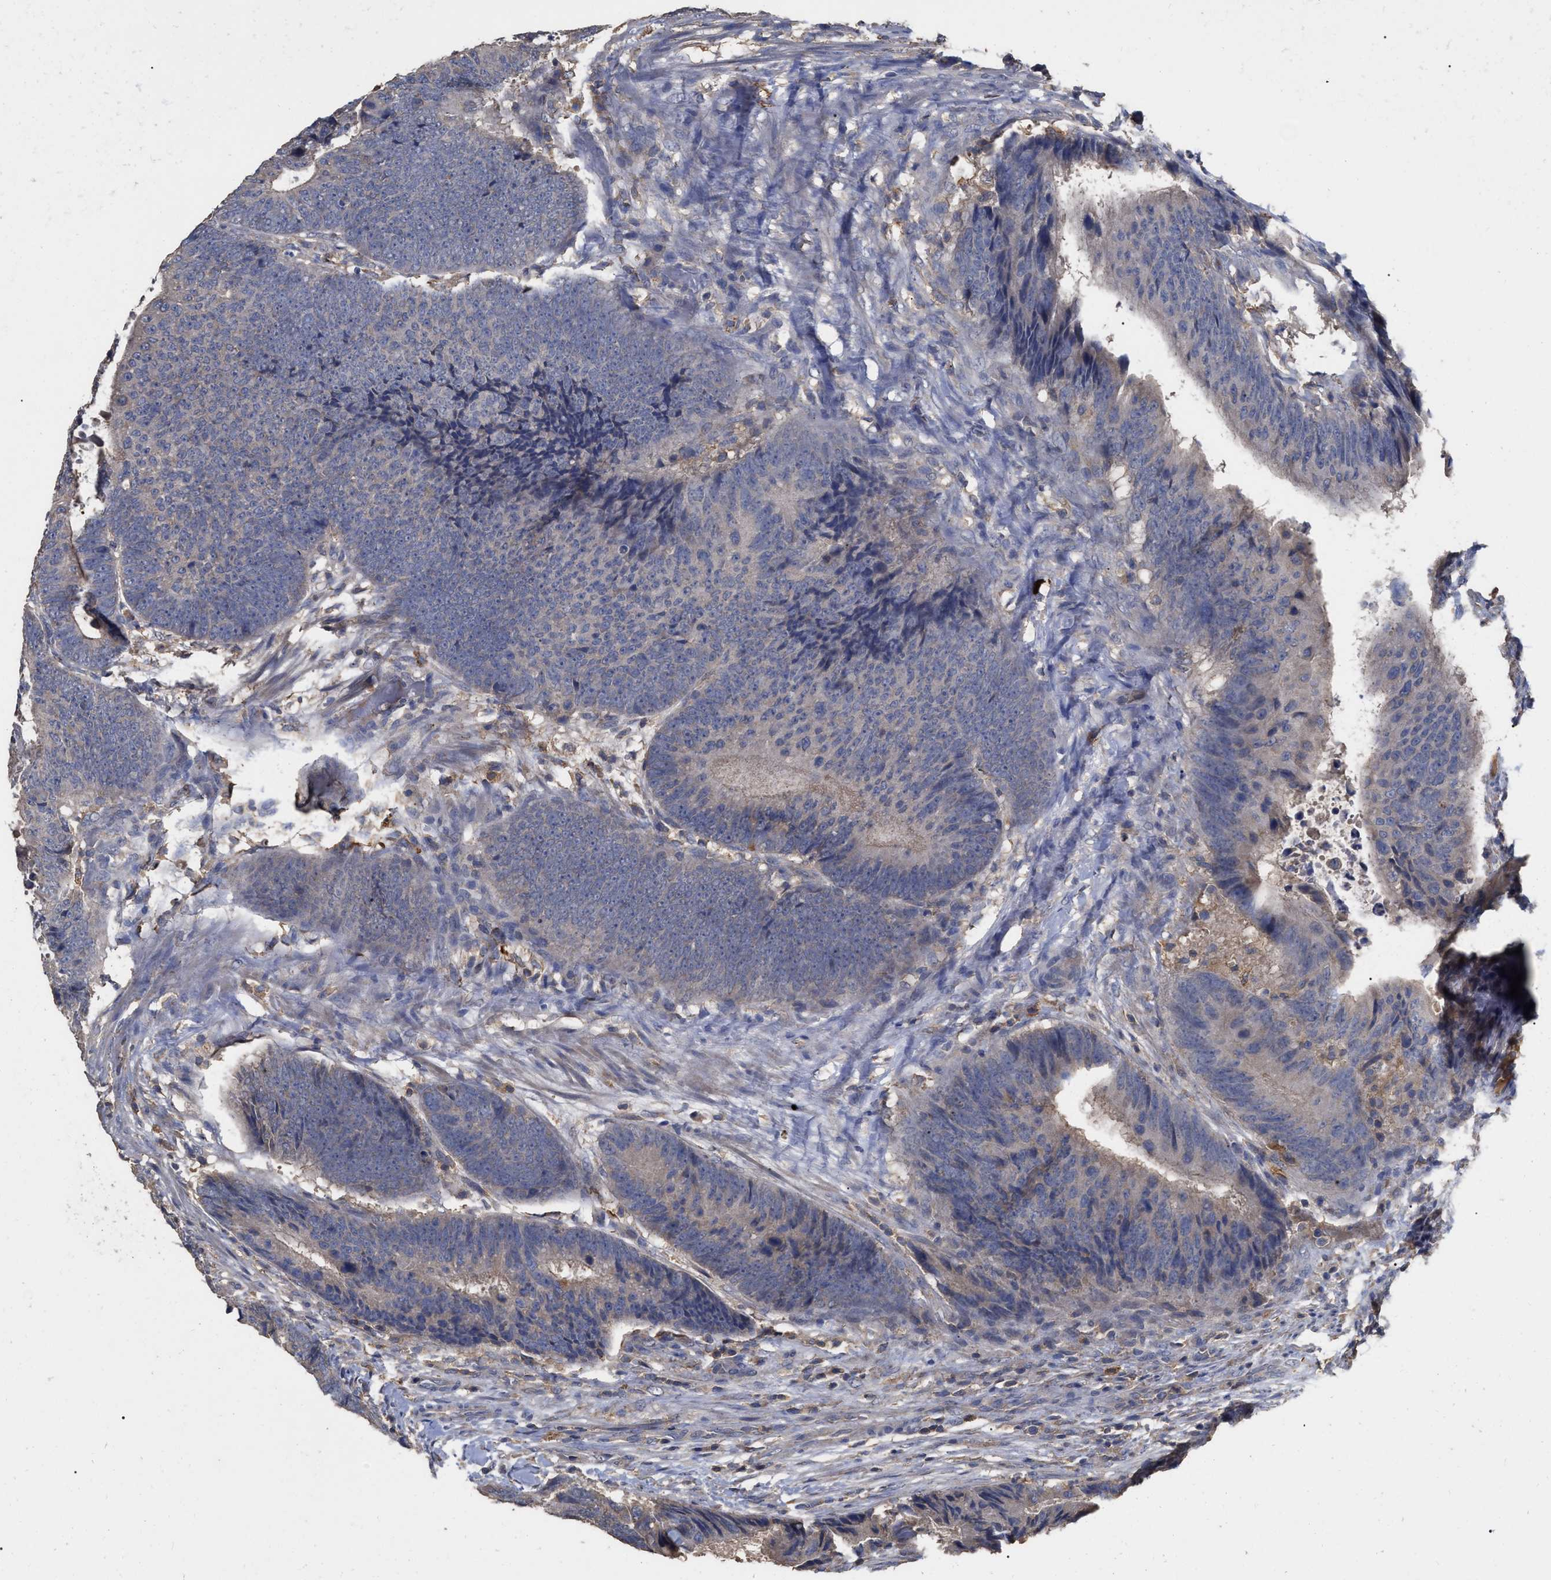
{"staining": {"intensity": "weak", "quantity": "<25%", "location": "cytoplasmic/membranous"}, "tissue": "colorectal cancer", "cell_type": "Tumor cells", "image_type": "cancer", "snomed": [{"axis": "morphology", "description": "Adenocarcinoma, NOS"}, {"axis": "topography", "description": "Colon"}], "caption": "Photomicrograph shows no protein expression in tumor cells of adenocarcinoma (colorectal) tissue.", "gene": "GPR179", "patient": {"sex": "male", "age": 56}}